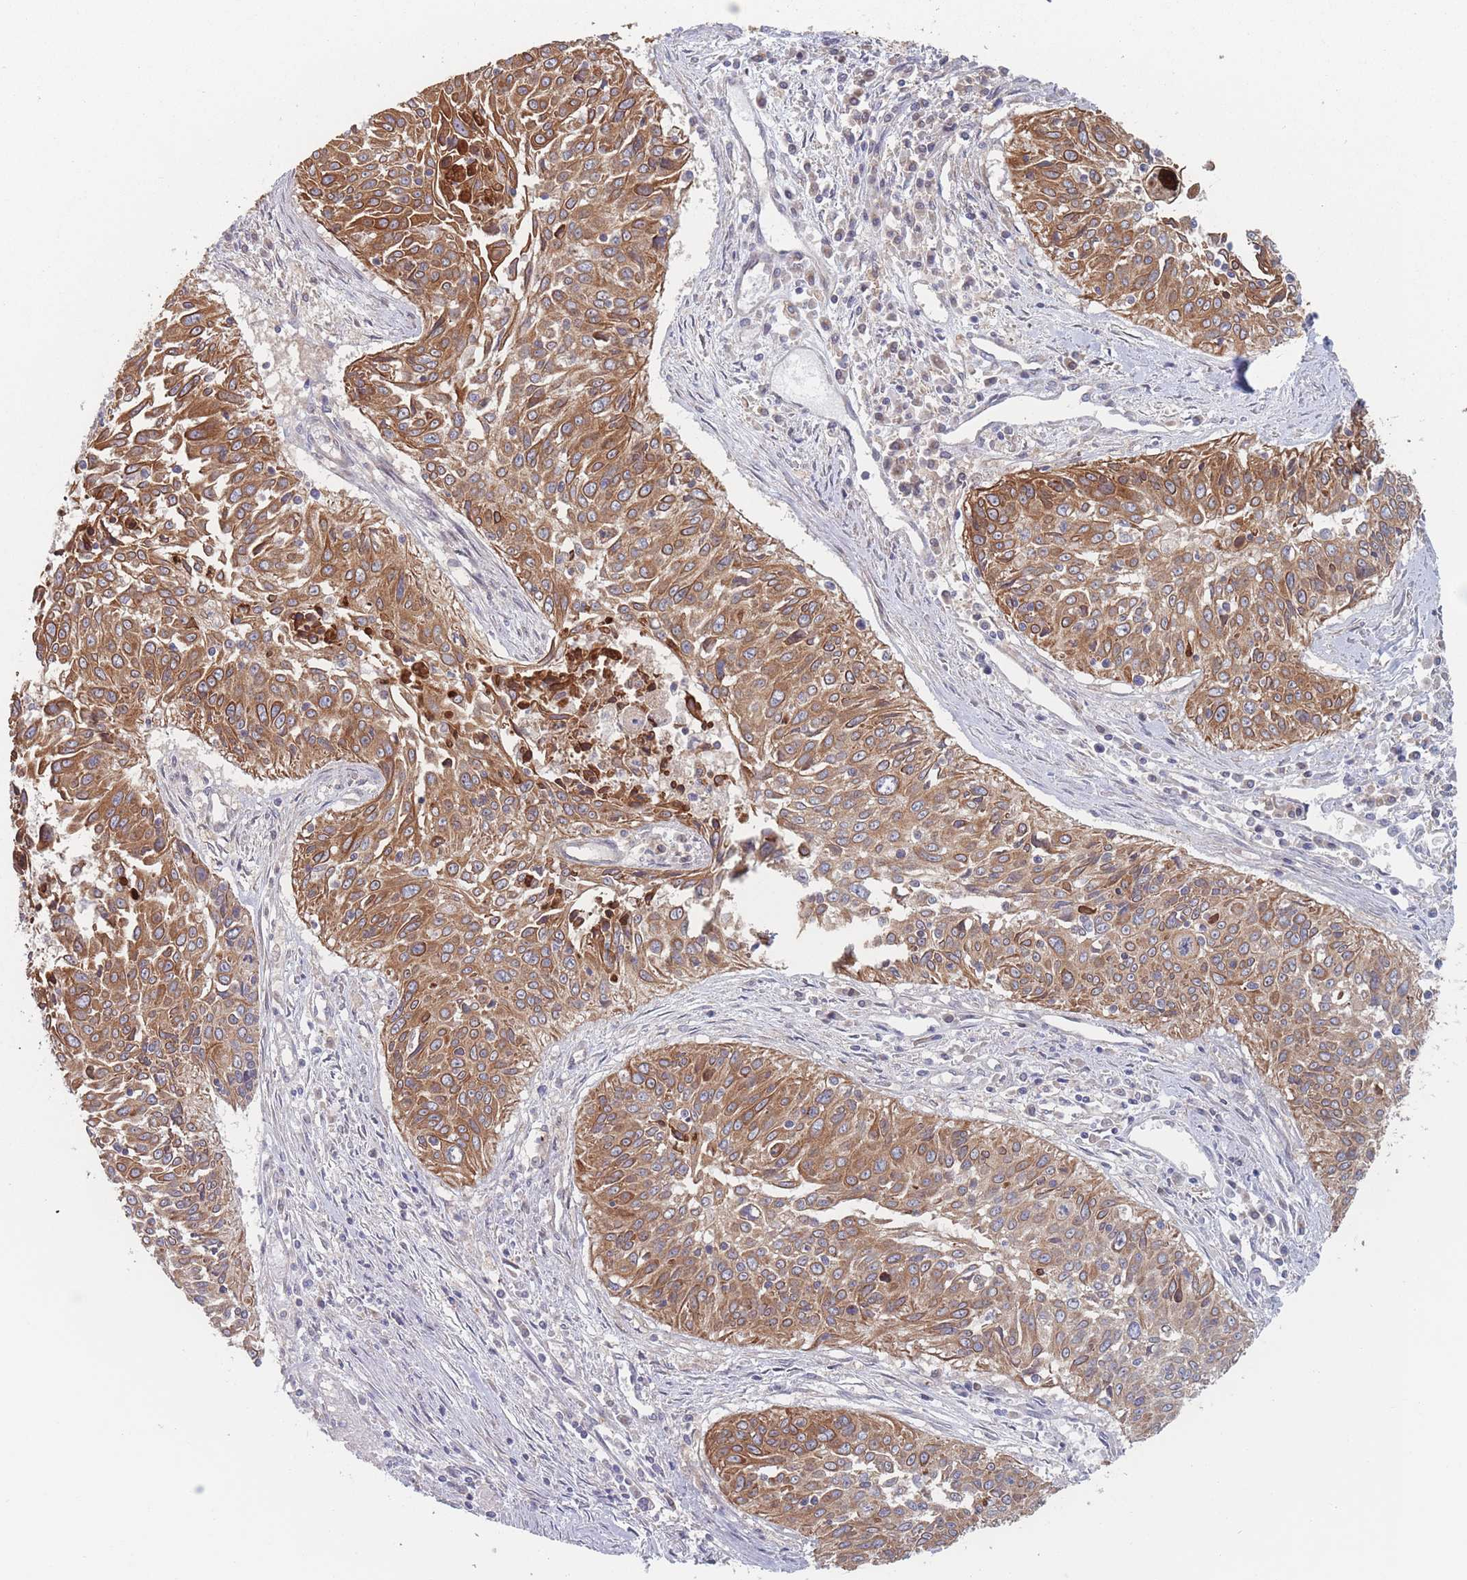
{"staining": {"intensity": "strong", "quantity": ">75%", "location": "cytoplasmic/membranous"}, "tissue": "cervical cancer", "cell_type": "Tumor cells", "image_type": "cancer", "snomed": [{"axis": "morphology", "description": "Squamous cell carcinoma, NOS"}, {"axis": "topography", "description": "Cervix"}], "caption": "Strong cytoplasmic/membranous expression for a protein is present in about >75% of tumor cells of cervical squamous cell carcinoma using immunohistochemistry (IHC).", "gene": "EFCC1", "patient": {"sex": "female", "age": 55}}